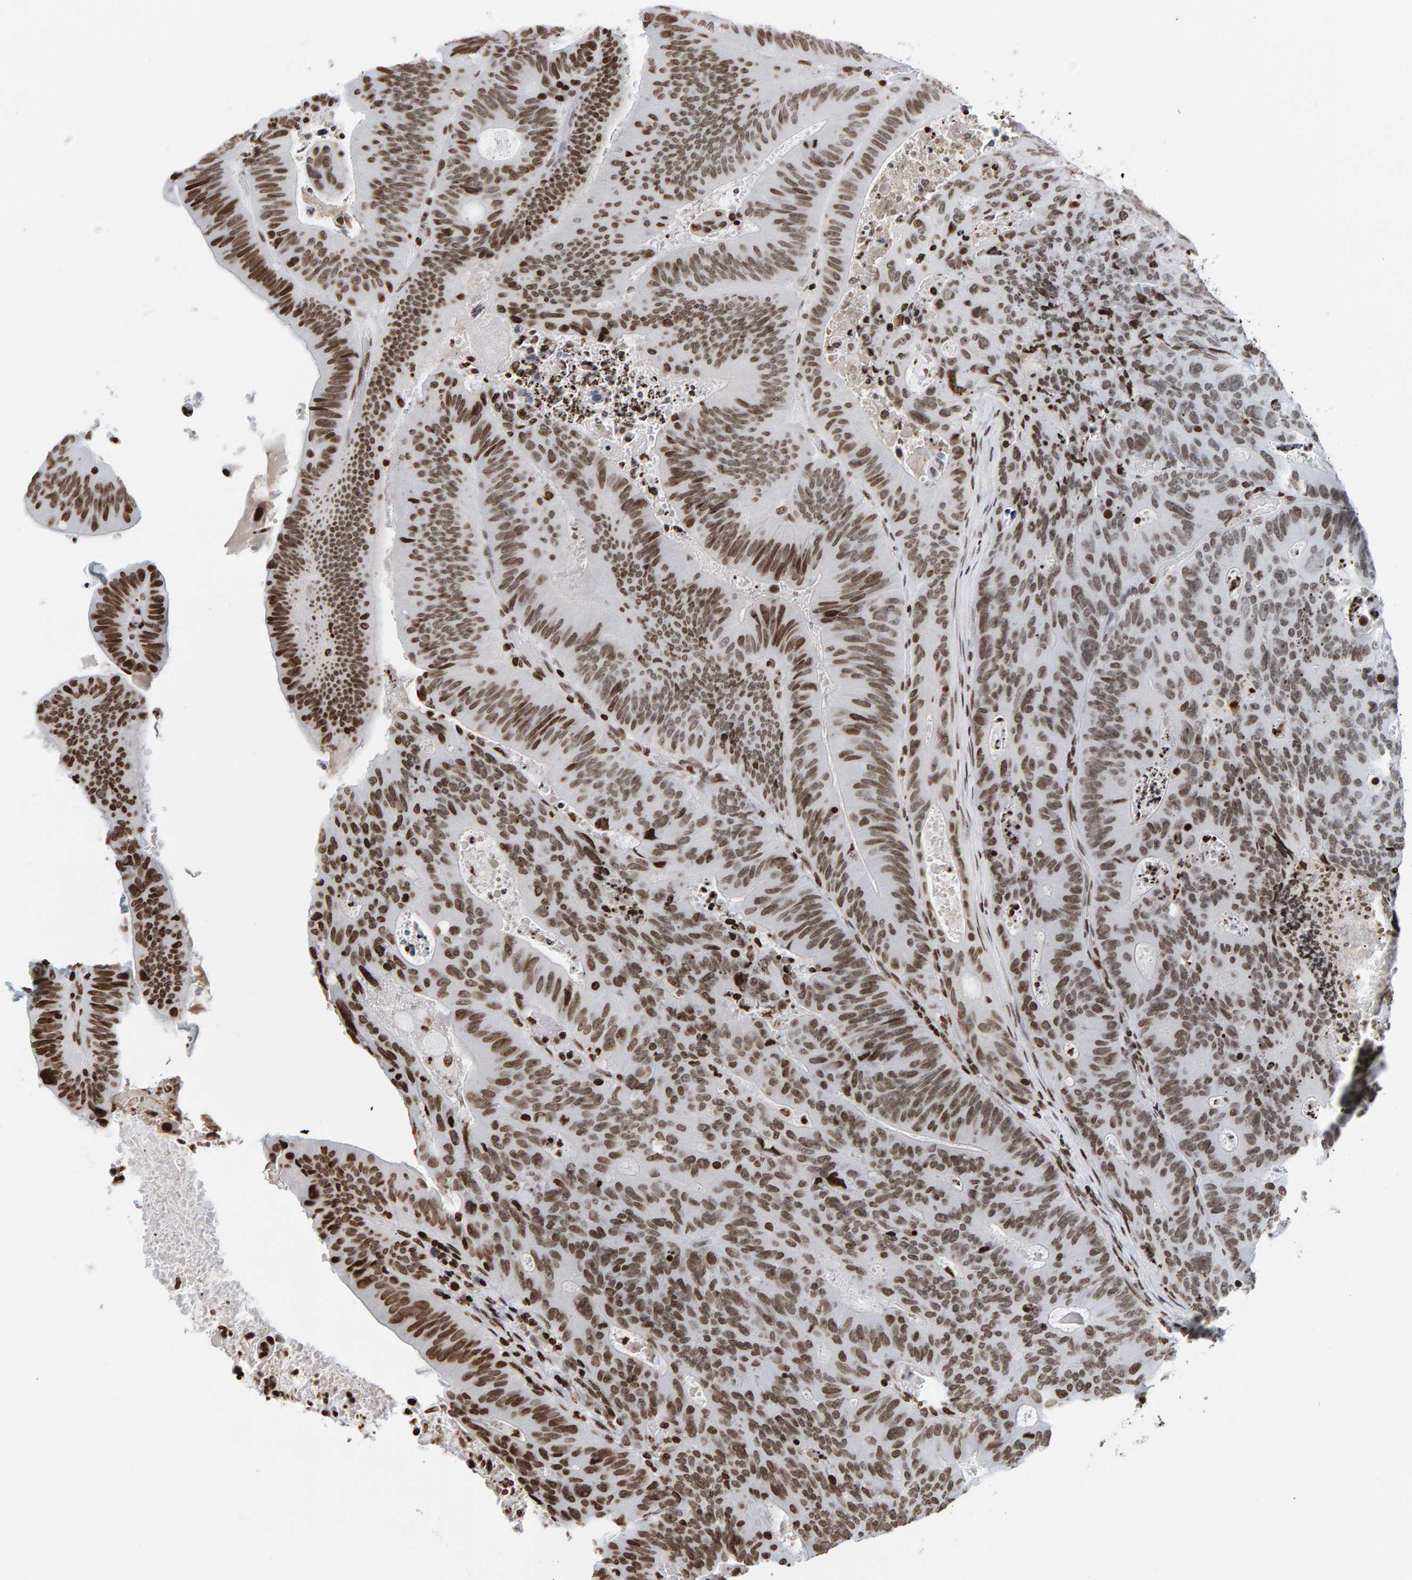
{"staining": {"intensity": "moderate", "quantity": ">75%", "location": "nuclear"}, "tissue": "colorectal cancer", "cell_type": "Tumor cells", "image_type": "cancer", "snomed": [{"axis": "morphology", "description": "Adenocarcinoma, NOS"}, {"axis": "topography", "description": "Colon"}], "caption": "A photomicrograph of colorectal cancer stained for a protein displays moderate nuclear brown staining in tumor cells.", "gene": "BRF2", "patient": {"sex": "male", "age": 87}}